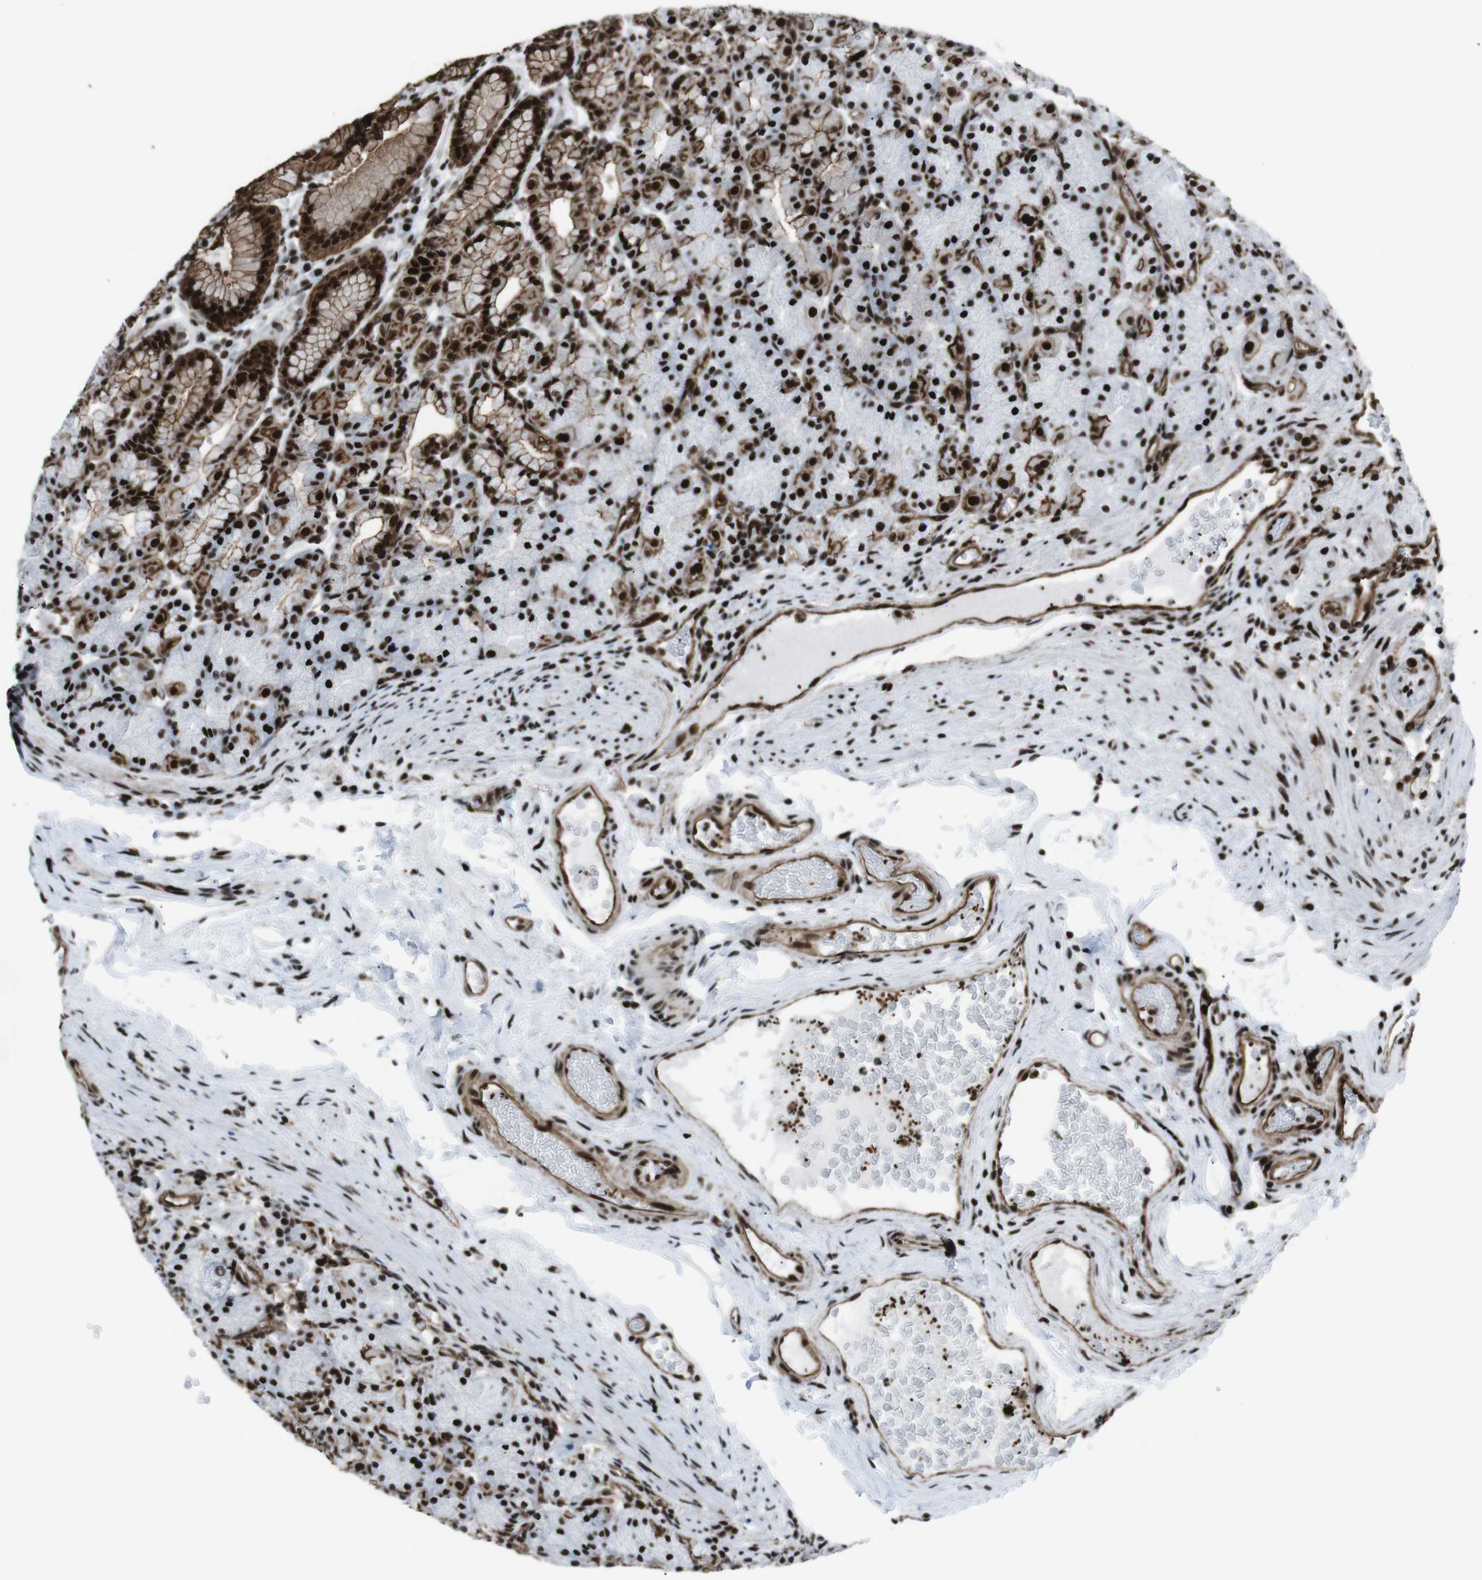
{"staining": {"intensity": "strong", "quantity": ">75%", "location": "cytoplasmic/membranous,nuclear"}, "tissue": "stomach", "cell_type": "Glandular cells", "image_type": "normal", "snomed": [{"axis": "morphology", "description": "Normal tissue, NOS"}, {"axis": "topography", "description": "Stomach, upper"}], "caption": "Glandular cells demonstrate strong cytoplasmic/membranous,nuclear expression in about >75% of cells in normal stomach. (Stains: DAB in brown, nuclei in blue, Microscopy: brightfield microscopy at high magnification).", "gene": "HNRNPU", "patient": {"sex": "male", "age": 68}}